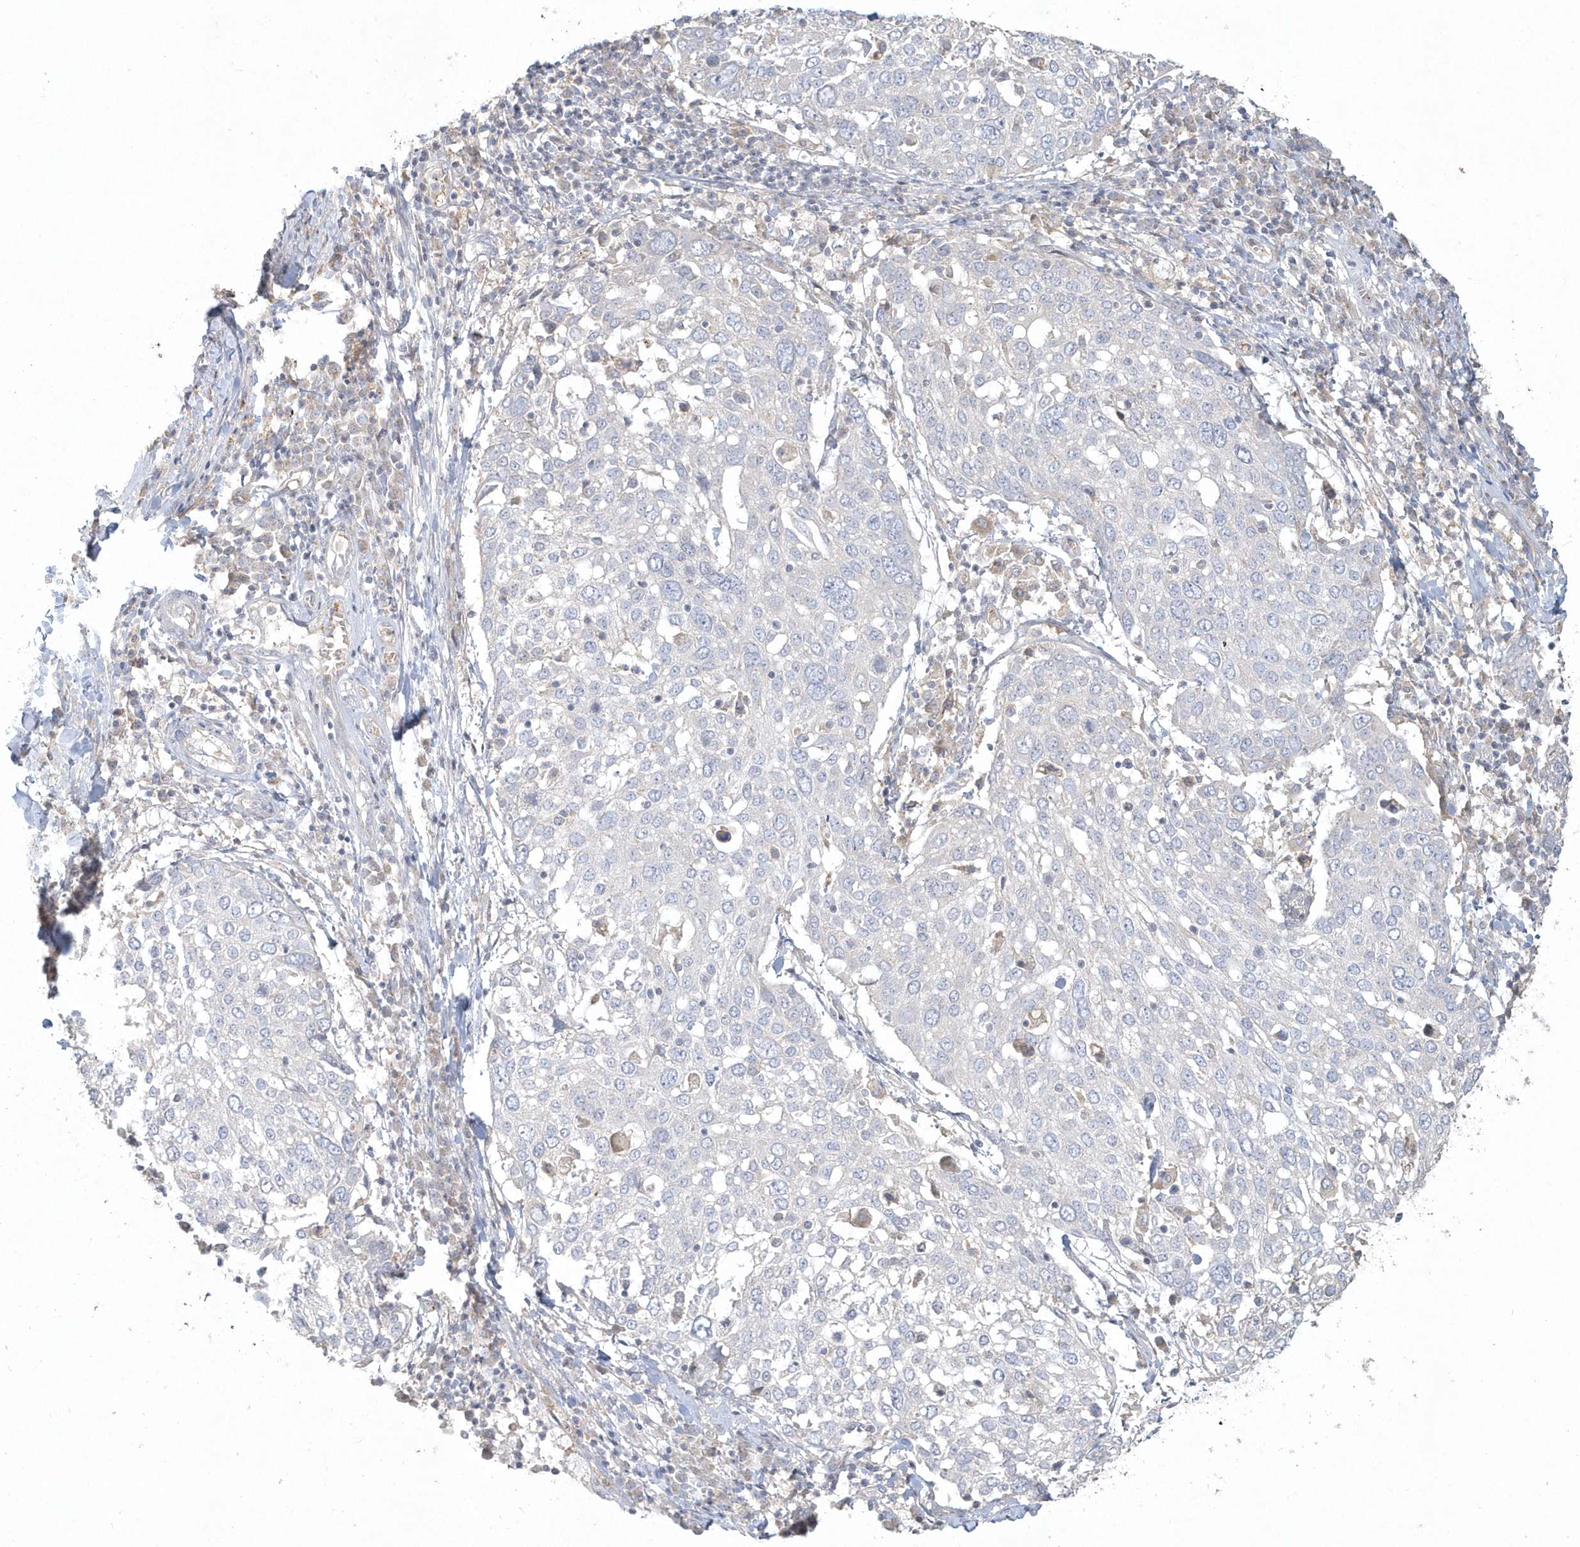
{"staining": {"intensity": "negative", "quantity": "none", "location": "none"}, "tissue": "lung cancer", "cell_type": "Tumor cells", "image_type": "cancer", "snomed": [{"axis": "morphology", "description": "Squamous cell carcinoma, NOS"}, {"axis": "topography", "description": "Lung"}], "caption": "Tumor cells are negative for brown protein staining in lung cancer.", "gene": "BLTP3A", "patient": {"sex": "male", "age": 65}}